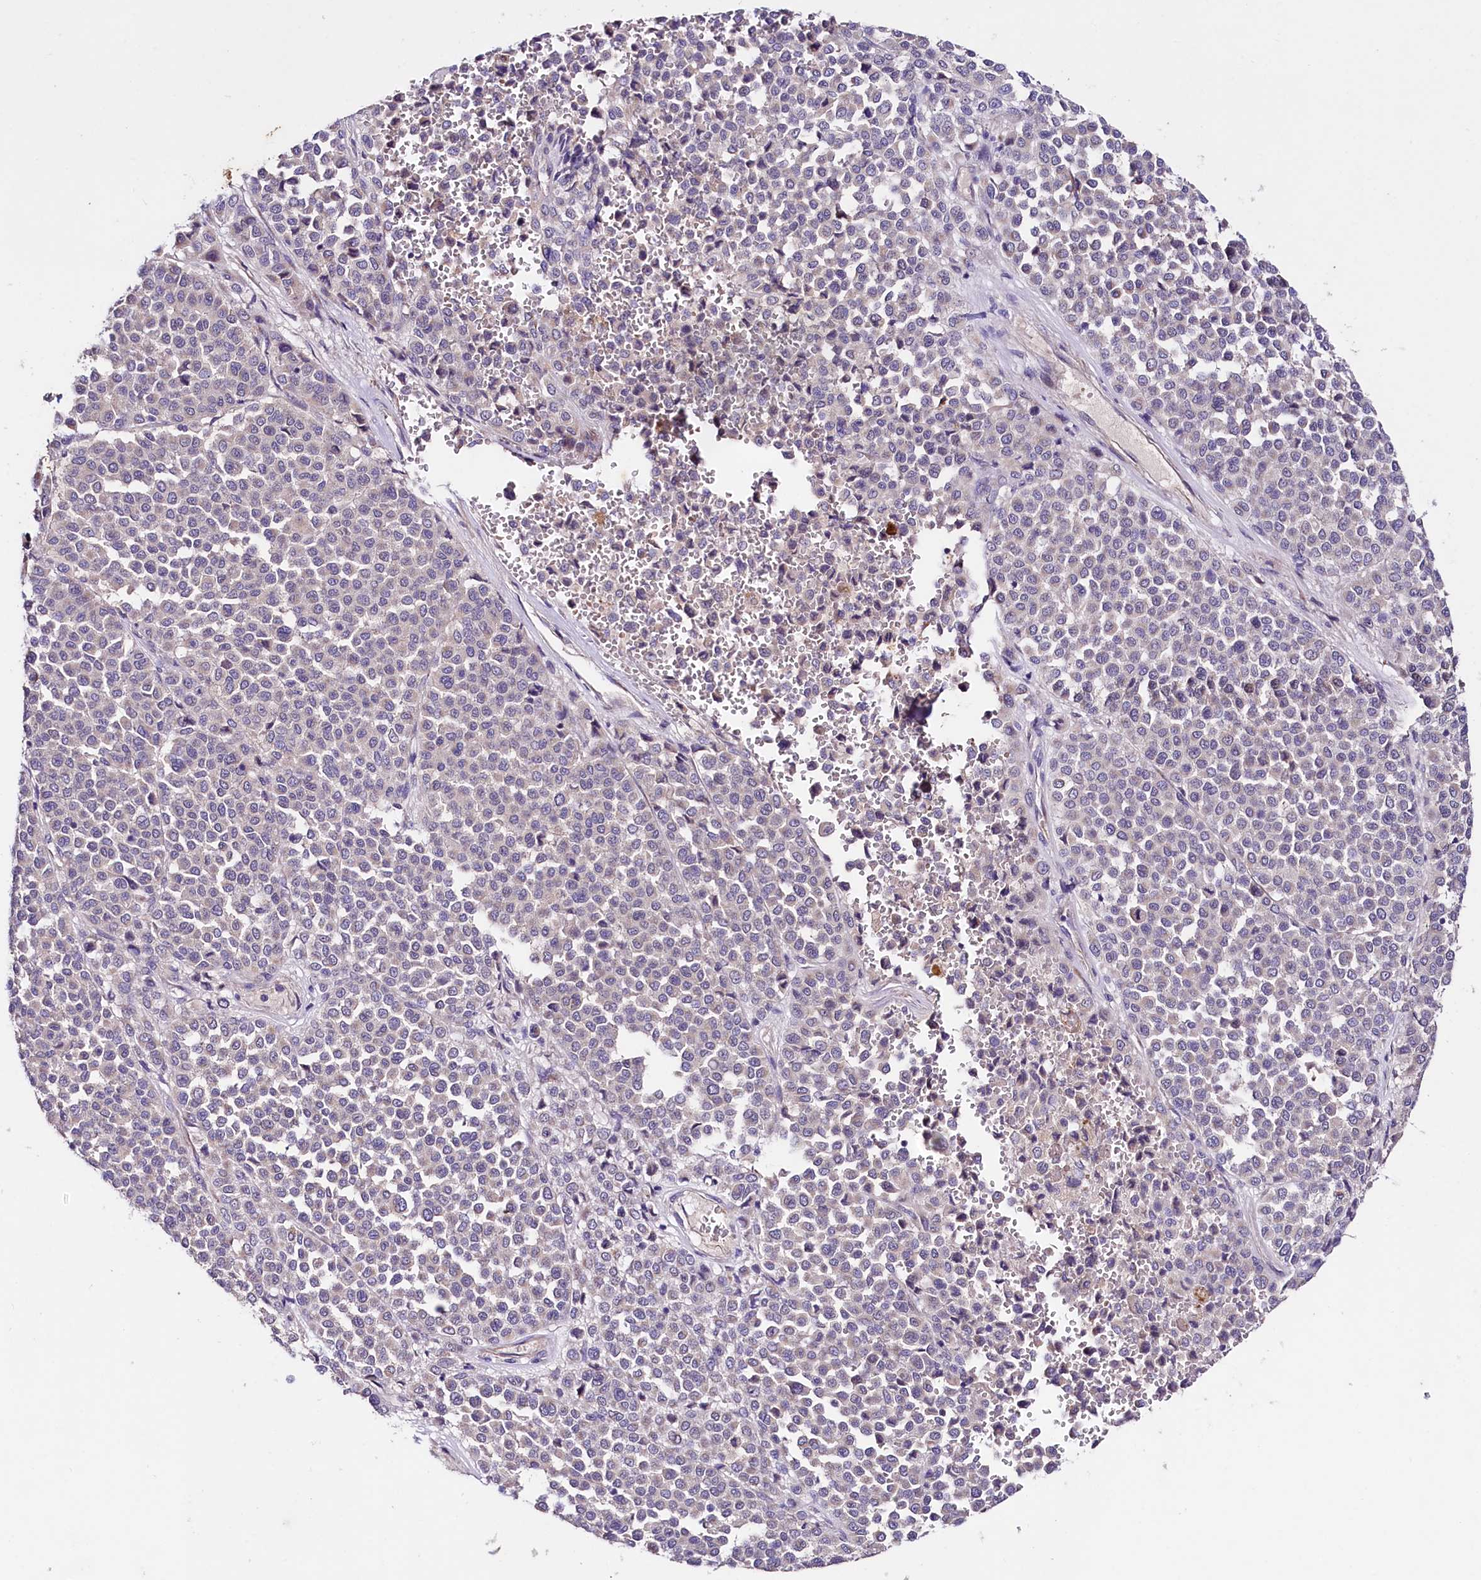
{"staining": {"intensity": "negative", "quantity": "none", "location": "none"}, "tissue": "melanoma", "cell_type": "Tumor cells", "image_type": "cancer", "snomed": [{"axis": "morphology", "description": "Malignant melanoma, Metastatic site"}, {"axis": "topography", "description": "Pancreas"}], "caption": "Micrograph shows no significant protein positivity in tumor cells of melanoma.", "gene": "SLC7A1", "patient": {"sex": "female", "age": 30}}